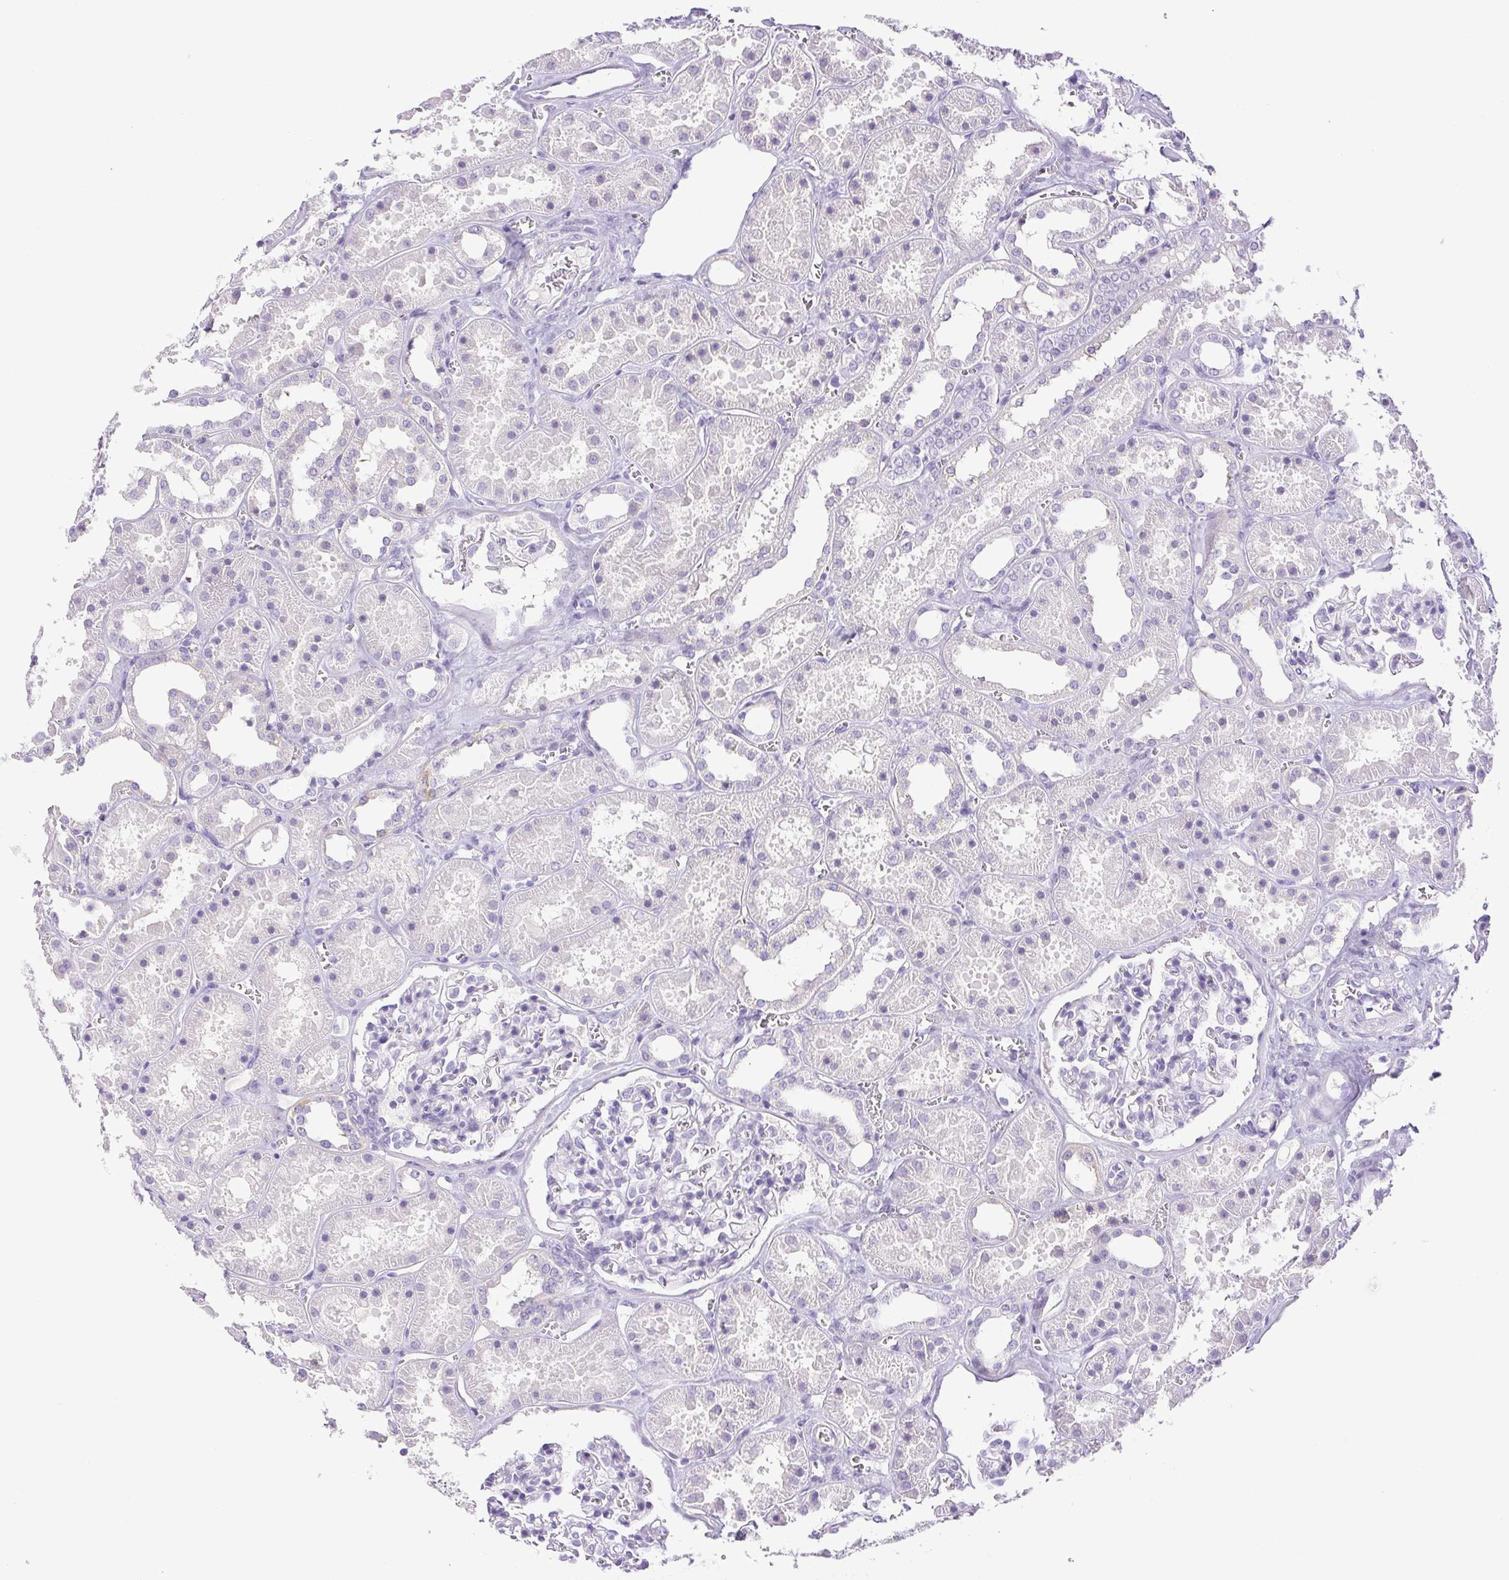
{"staining": {"intensity": "negative", "quantity": "none", "location": "none"}, "tissue": "kidney", "cell_type": "Cells in glomeruli", "image_type": "normal", "snomed": [{"axis": "morphology", "description": "Normal tissue, NOS"}, {"axis": "topography", "description": "Kidney"}], "caption": "Protein analysis of normal kidney shows no significant expression in cells in glomeruli. Brightfield microscopy of immunohistochemistry stained with DAB (3,3'-diaminobenzidine) (brown) and hematoxylin (blue), captured at high magnification.", "gene": "PAPPA2", "patient": {"sex": "female", "age": 41}}